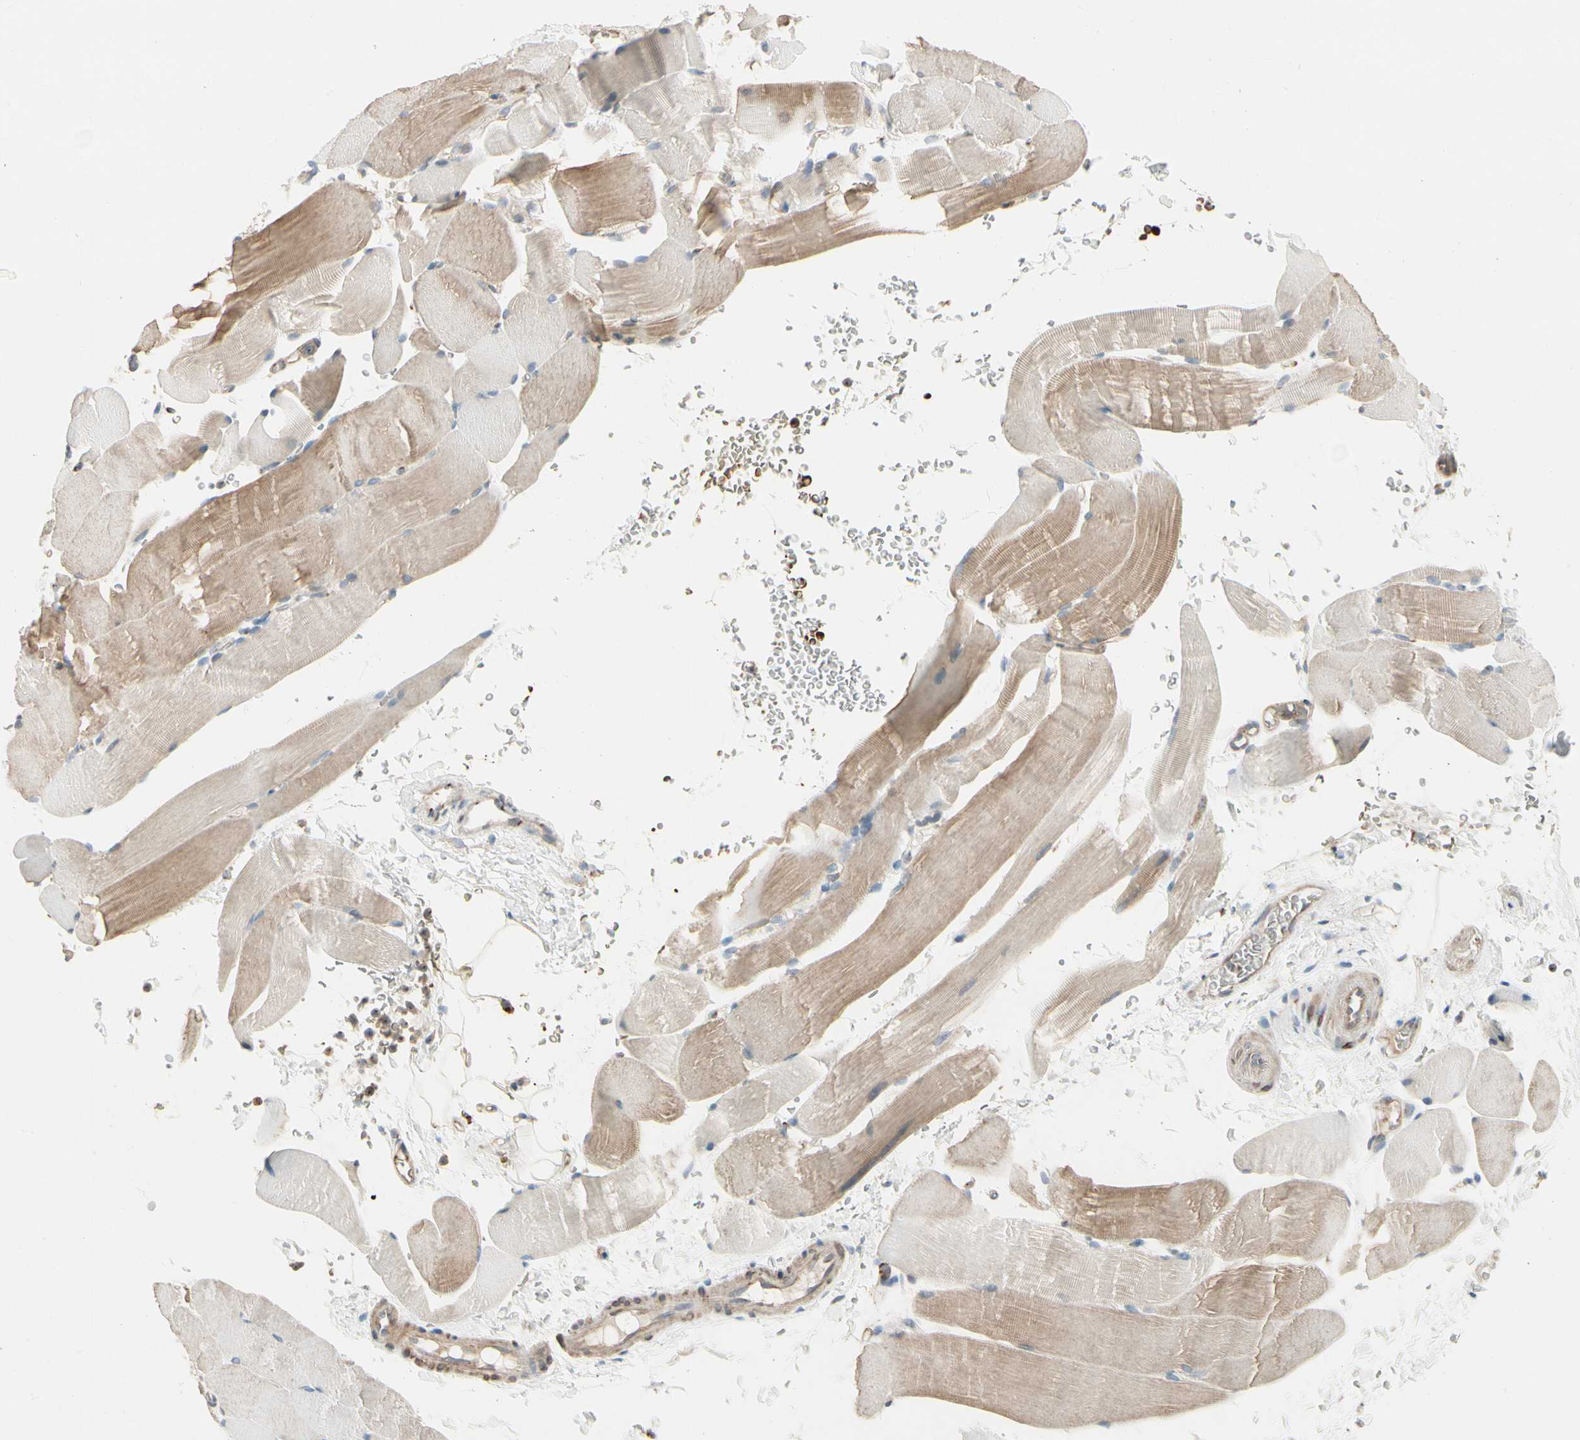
{"staining": {"intensity": "moderate", "quantity": ">75%", "location": "cytoplasmic/membranous"}, "tissue": "skeletal muscle", "cell_type": "Myocytes", "image_type": "normal", "snomed": [{"axis": "morphology", "description": "Normal tissue, NOS"}, {"axis": "topography", "description": "Skeletal muscle"}, {"axis": "topography", "description": "Parathyroid gland"}], "caption": "This is a photomicrograph of immunohistochemistry (IHC) staining of benign skeletal muscle, which shows moderate positivity in the cytoplasmic/membranous of myocytes.", "gene": "NUCB2", "patient": {"sex": "female", "age": 37}}